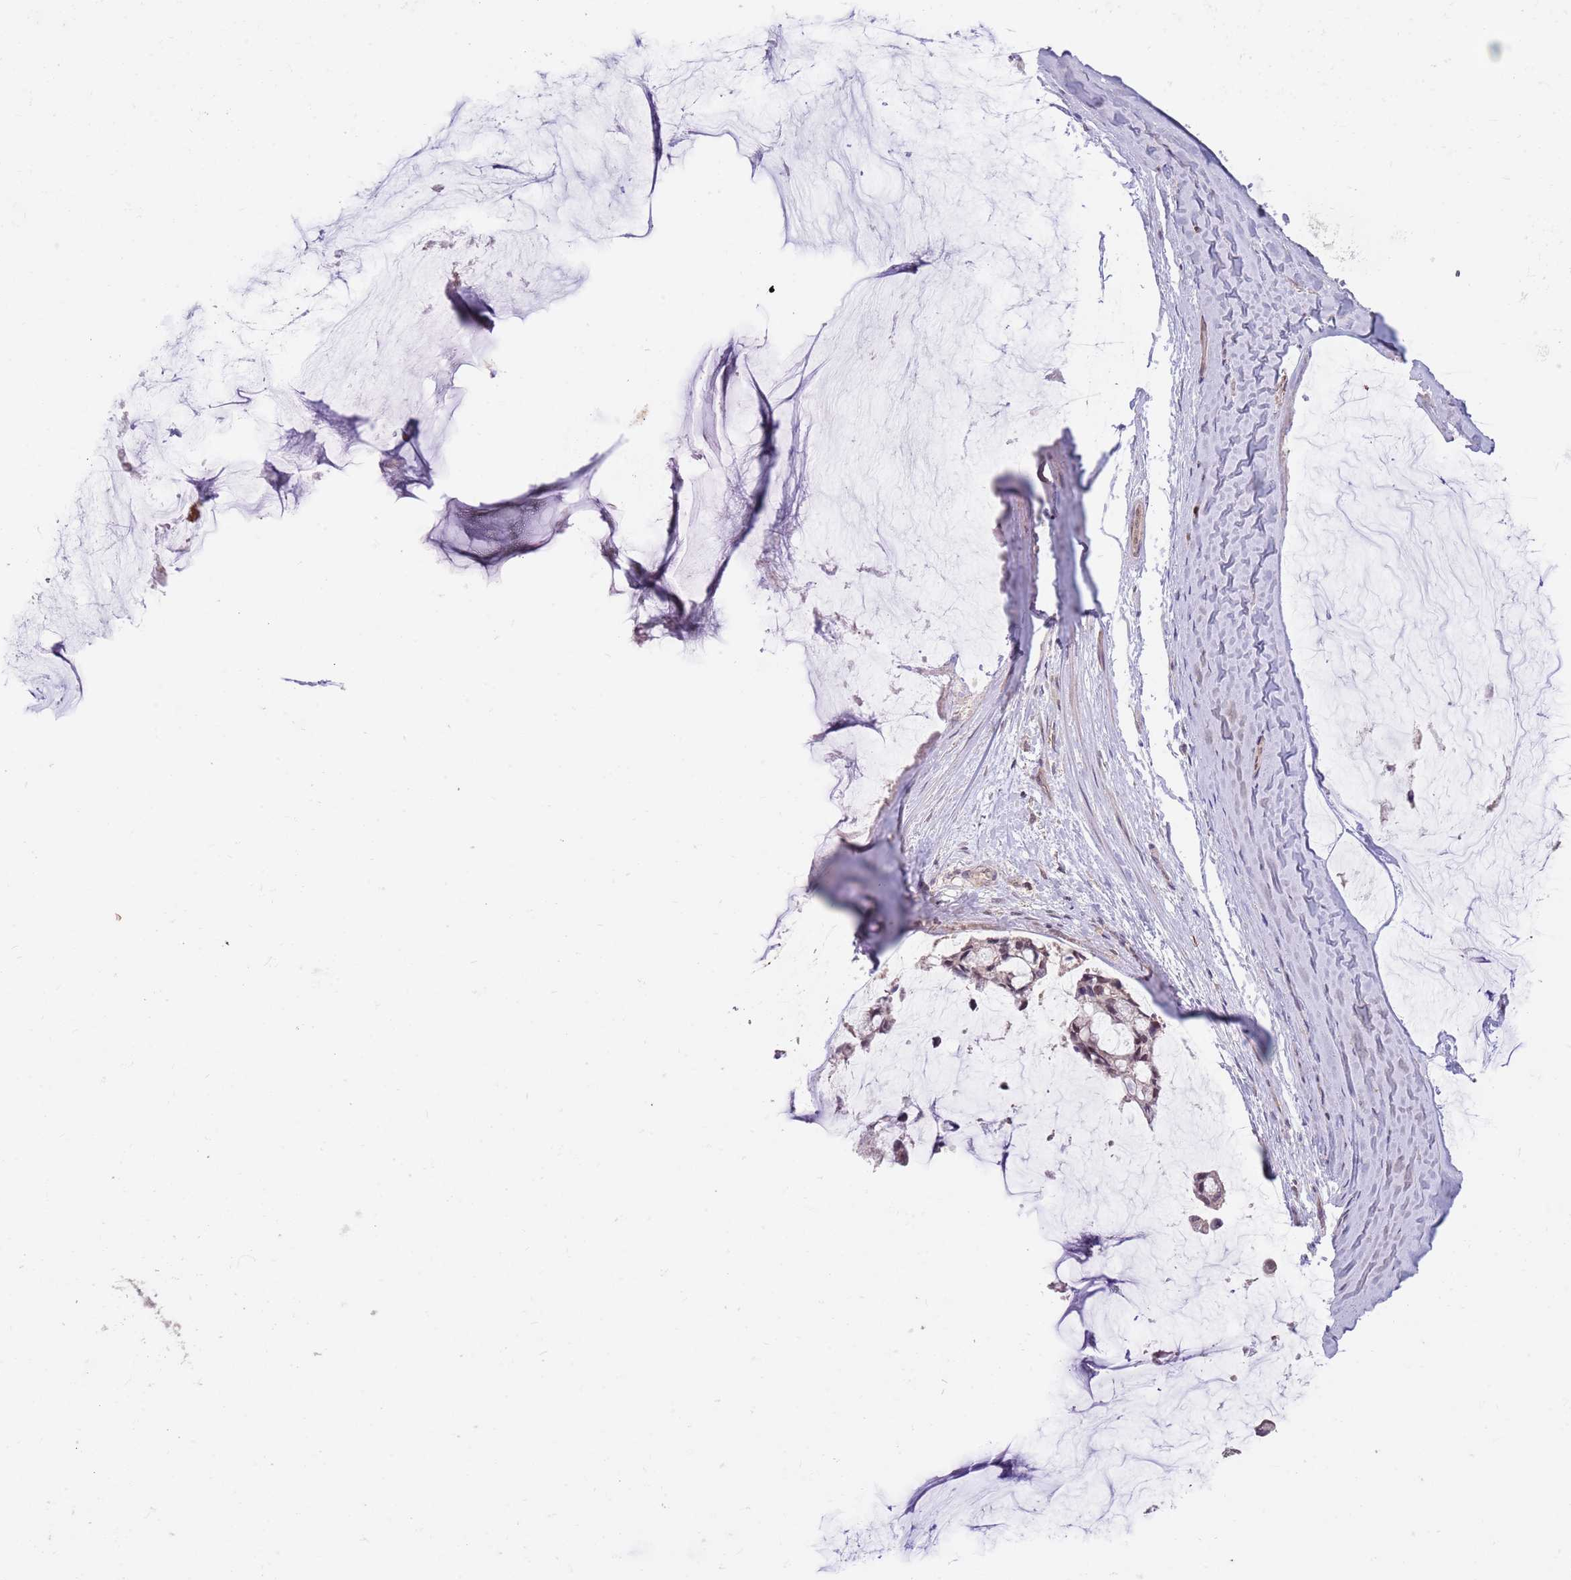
{"staining": {"intensity": "negative", "quantity": "none", "location": "none"}, "tissue": "ovarian cancer", "cell_type": "Tumor cells", "image_type": "cancer", "snomed": [{"axis": "morphology", "description": "Cystadenocarcinoma, mucinous, NOS"}, {"axis": "topography", "description": "Ovary"}], "caption": "High magnification brightfield microscopy of ovarian cancer stained with DAB (3,3'-diaminobenzidine) (brown) and counterstained with hematoxylin (blue): tumor cells show no significant staining. (DAB (3,3'-diaminobenzidine) IHC visualized using brightfield microscopy, high magnification).", "gene": "MEI1", "patient": {"sex": "female", "age": 39}}